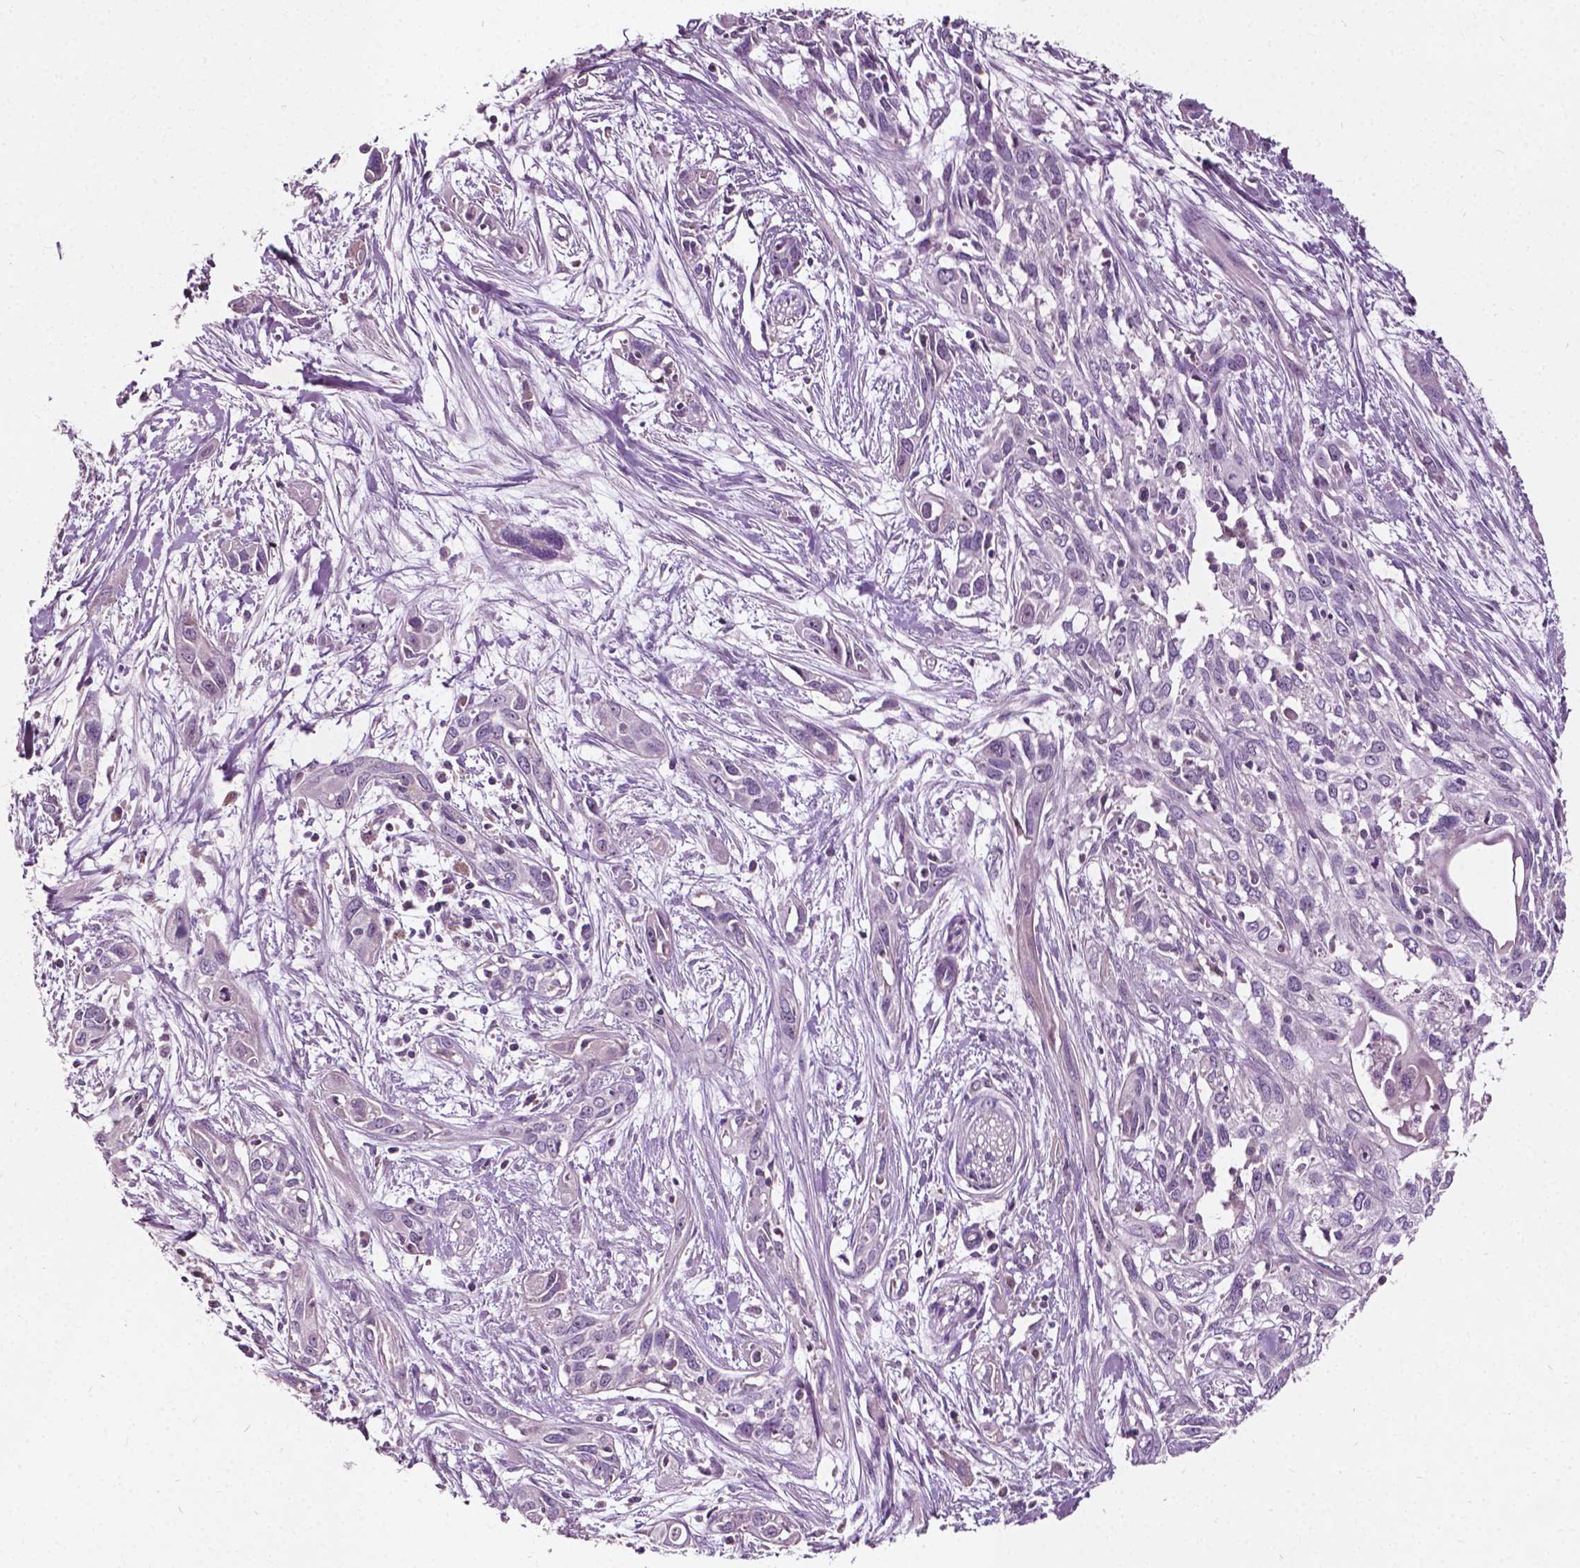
{"staining": {"intensity": "negative", "quantity": "none", "location": "none"}, "tissue": "pancreatic cancer", "cell_type": "Tumor cells", "image_type": "cancer", "snomed": [{"axis": "morphology", "description": "Adenocarcinoma, NOS"}, {"axis": "topography", "description": "Pancreas"}], "caption": "Protein analysis of pancreatic cancer shows no significant staining in tumor cells.", "gene": "ODF3L2", "patient": {"sex": "female", "age": 55}}